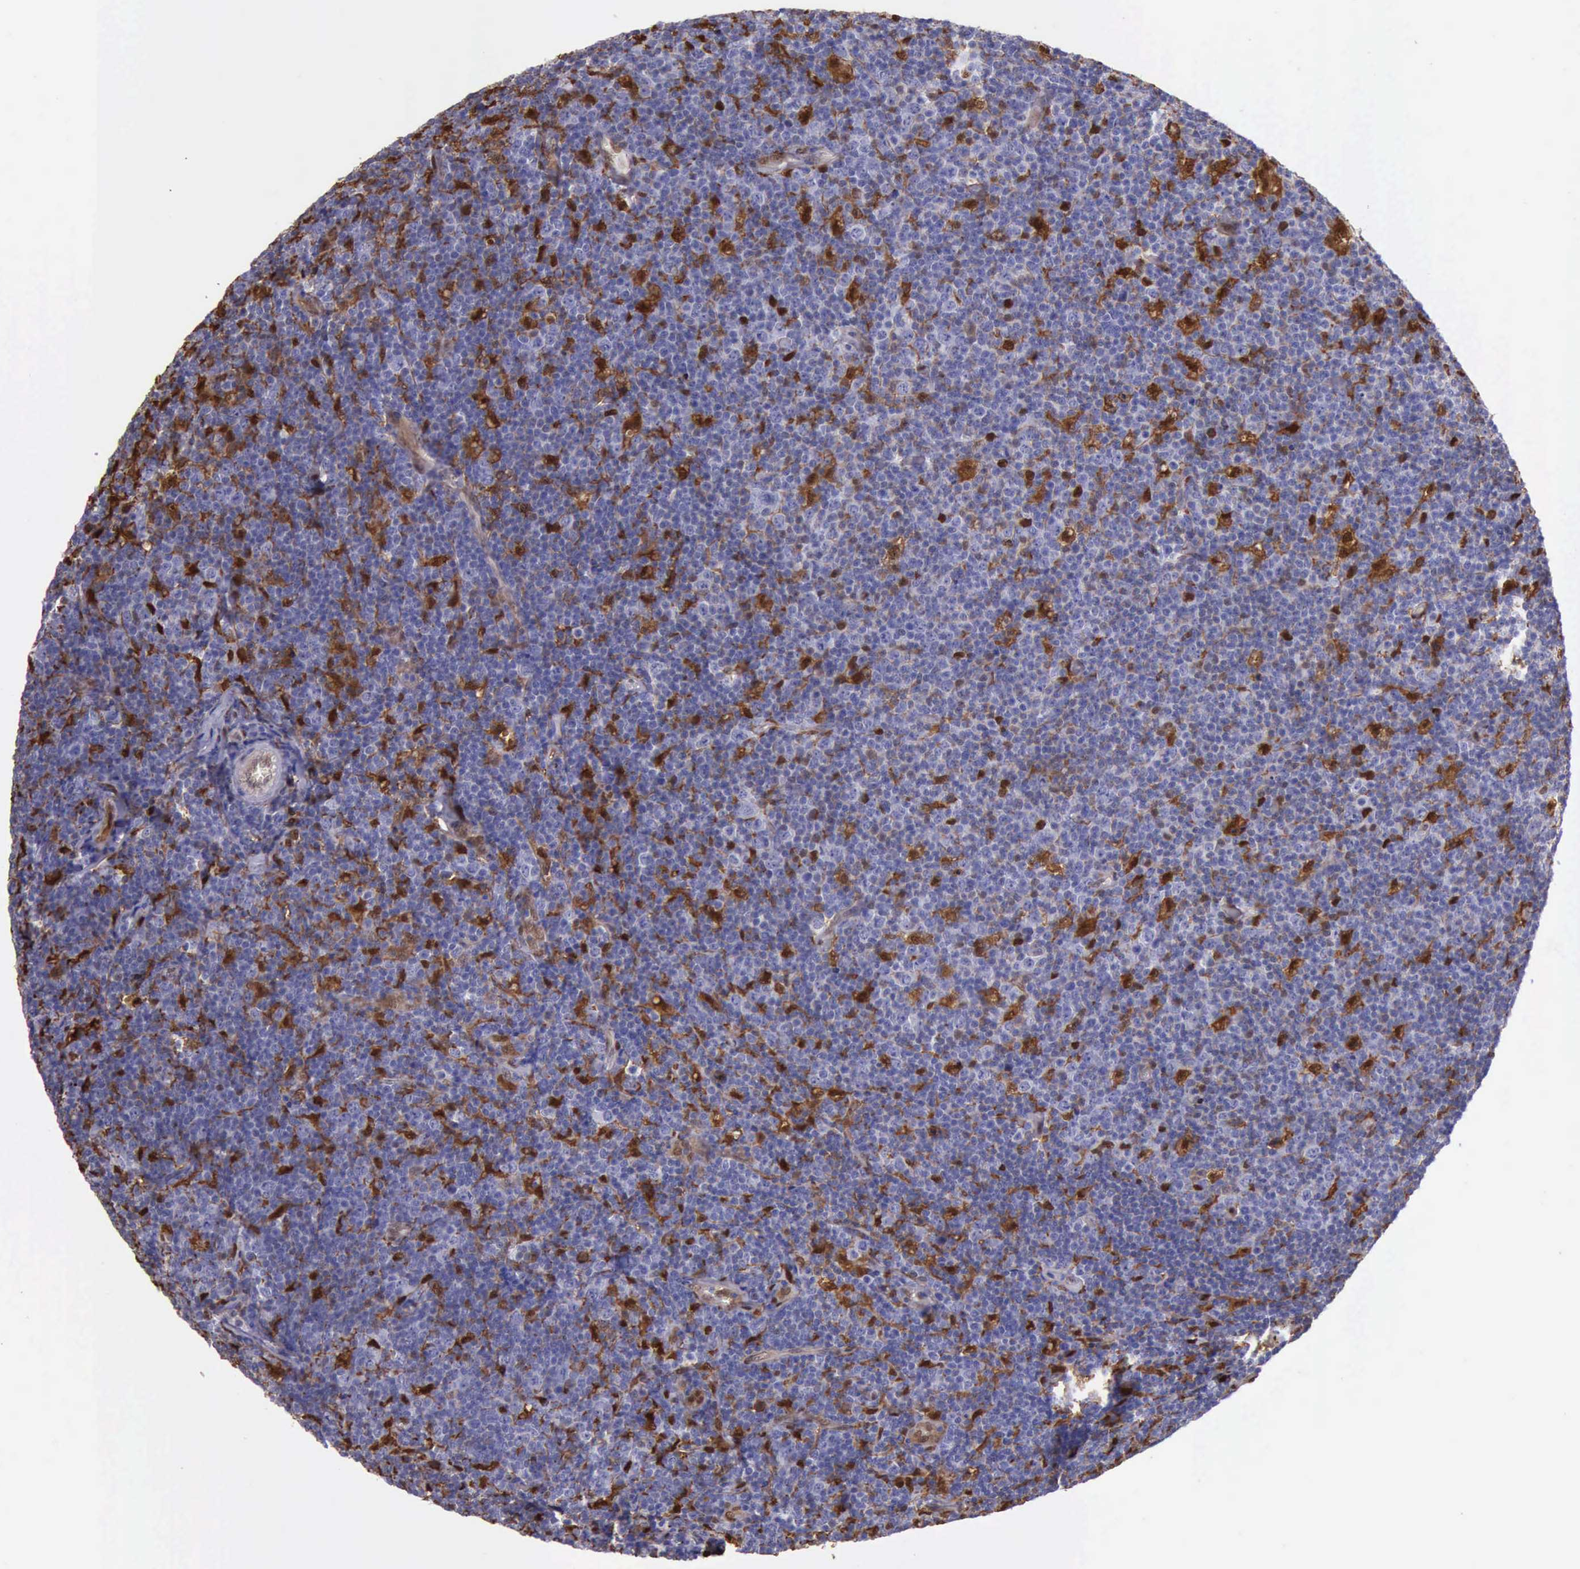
{"staining": {"intensity": "moderate", "quantity": "<25%", "location": "cytoplasmic/membranous,nuclear"}, "tissue": "lymphoma", "cell_type": "Tumor cells", "image_type": "cancer", "snomed": [{"axis": "morphology", "description": "Malignant lymphoma, non-Hodgkin's type, Low grade"}, {"axis": "topography", "description": "Lymph node"}], "caption": "Immunohistochemistry (IHC) image of lymphoma stained for a protein (brown), which reveals low levels of moderate cytoplasmic/membranous and nuclear staining in approximately <25% of tumor cells.", "gene": "TYMP", "patient": {"sex": "male", "age": 74}}